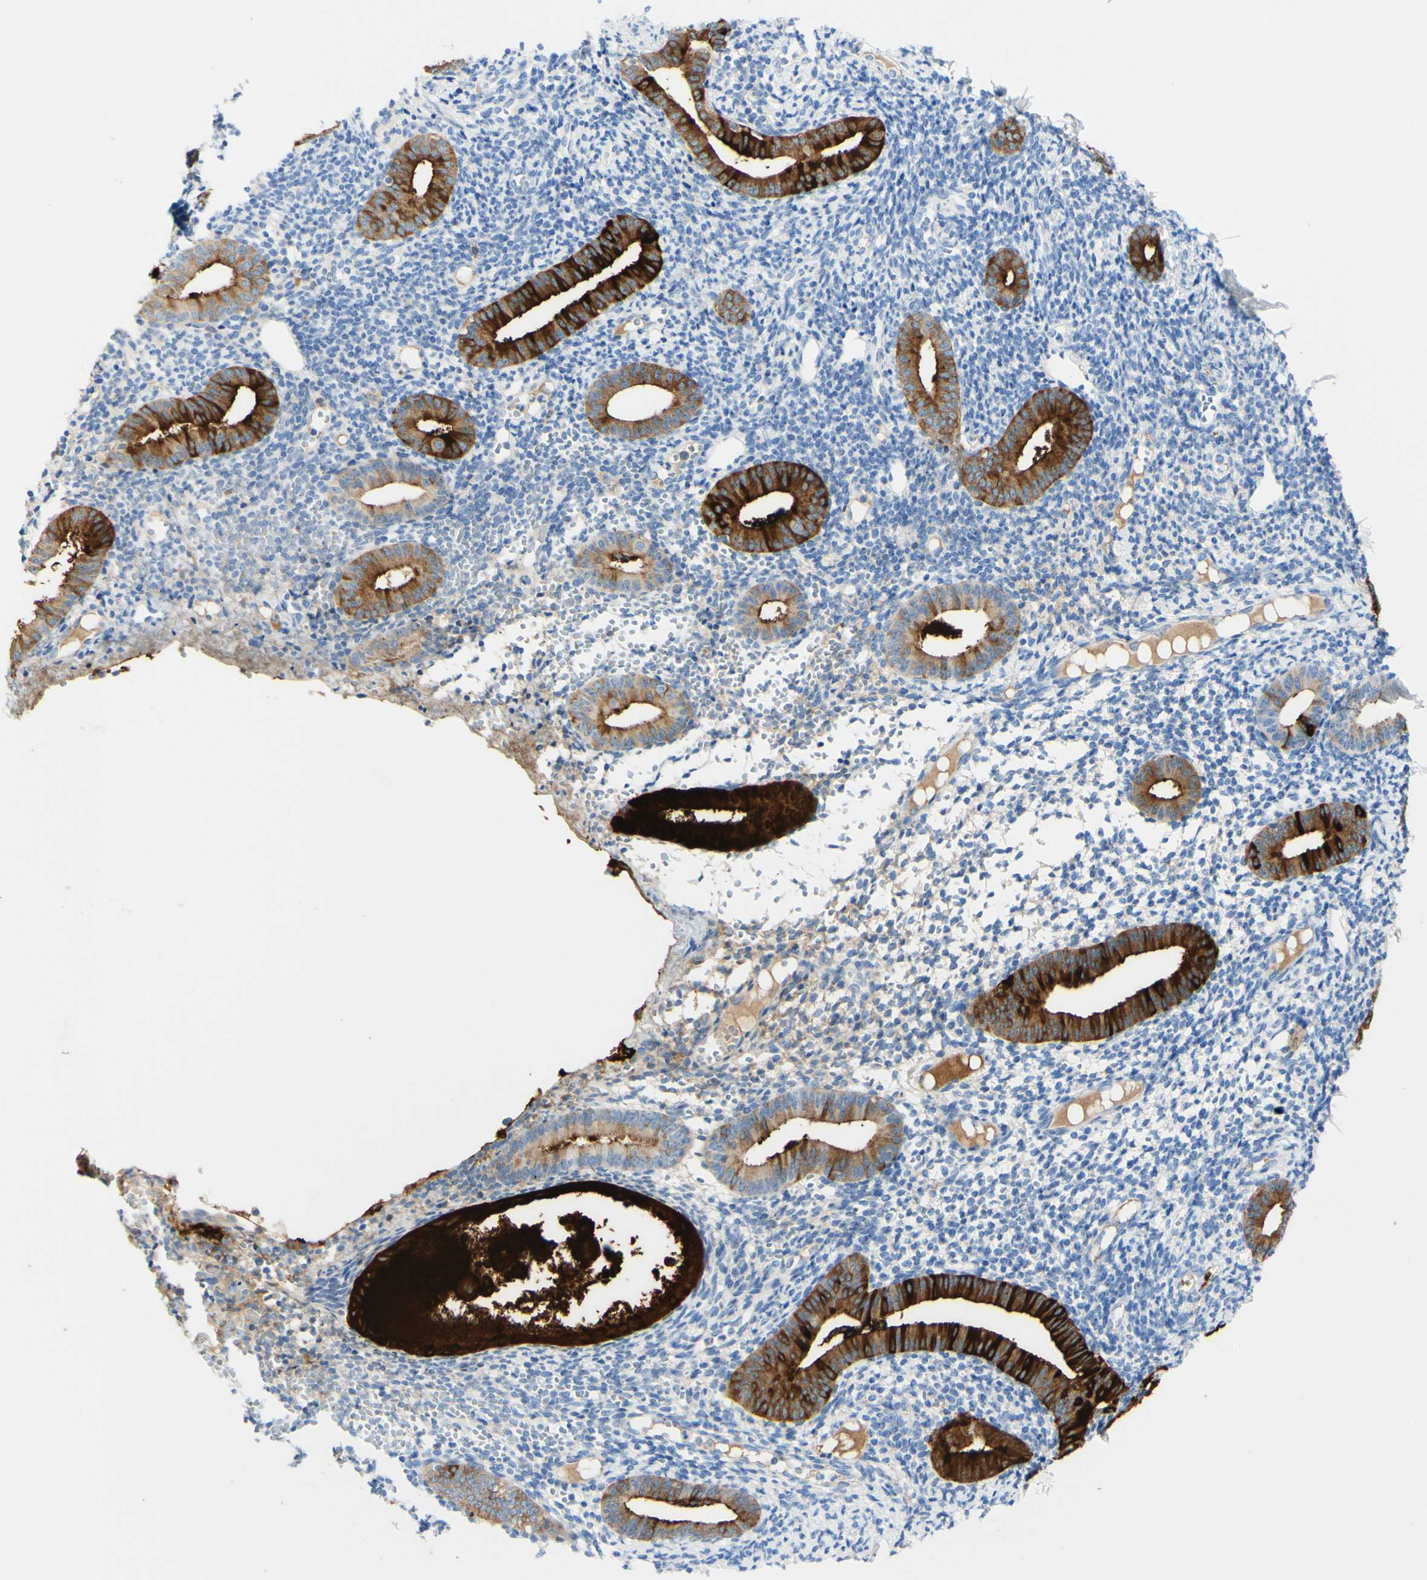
{"staining": {"intensity": "negative", "quantity": "none", "location": "none"}, "tissue": "endometrium", "cell_type": "Cells in endometrial stroma", "image_type": "normal", "snomed": [{"axis": "morphology", "description": "Normal tissue, NOS"}, {"axis": "topography", "description": "Endometrium"}], "caption": "High magnification brightfield microscopy of normal endometrium stained with DAB (3,3'-diaminobenzidine) (brown) and counterstained with hematoxylin (blue): cells in endometrial stroma show no significant staining. (DAB IHC visualized using brightfield microscopy, high magnification).", "gene": "PIGR", "patient": {"sex": "female", "age": 50}}